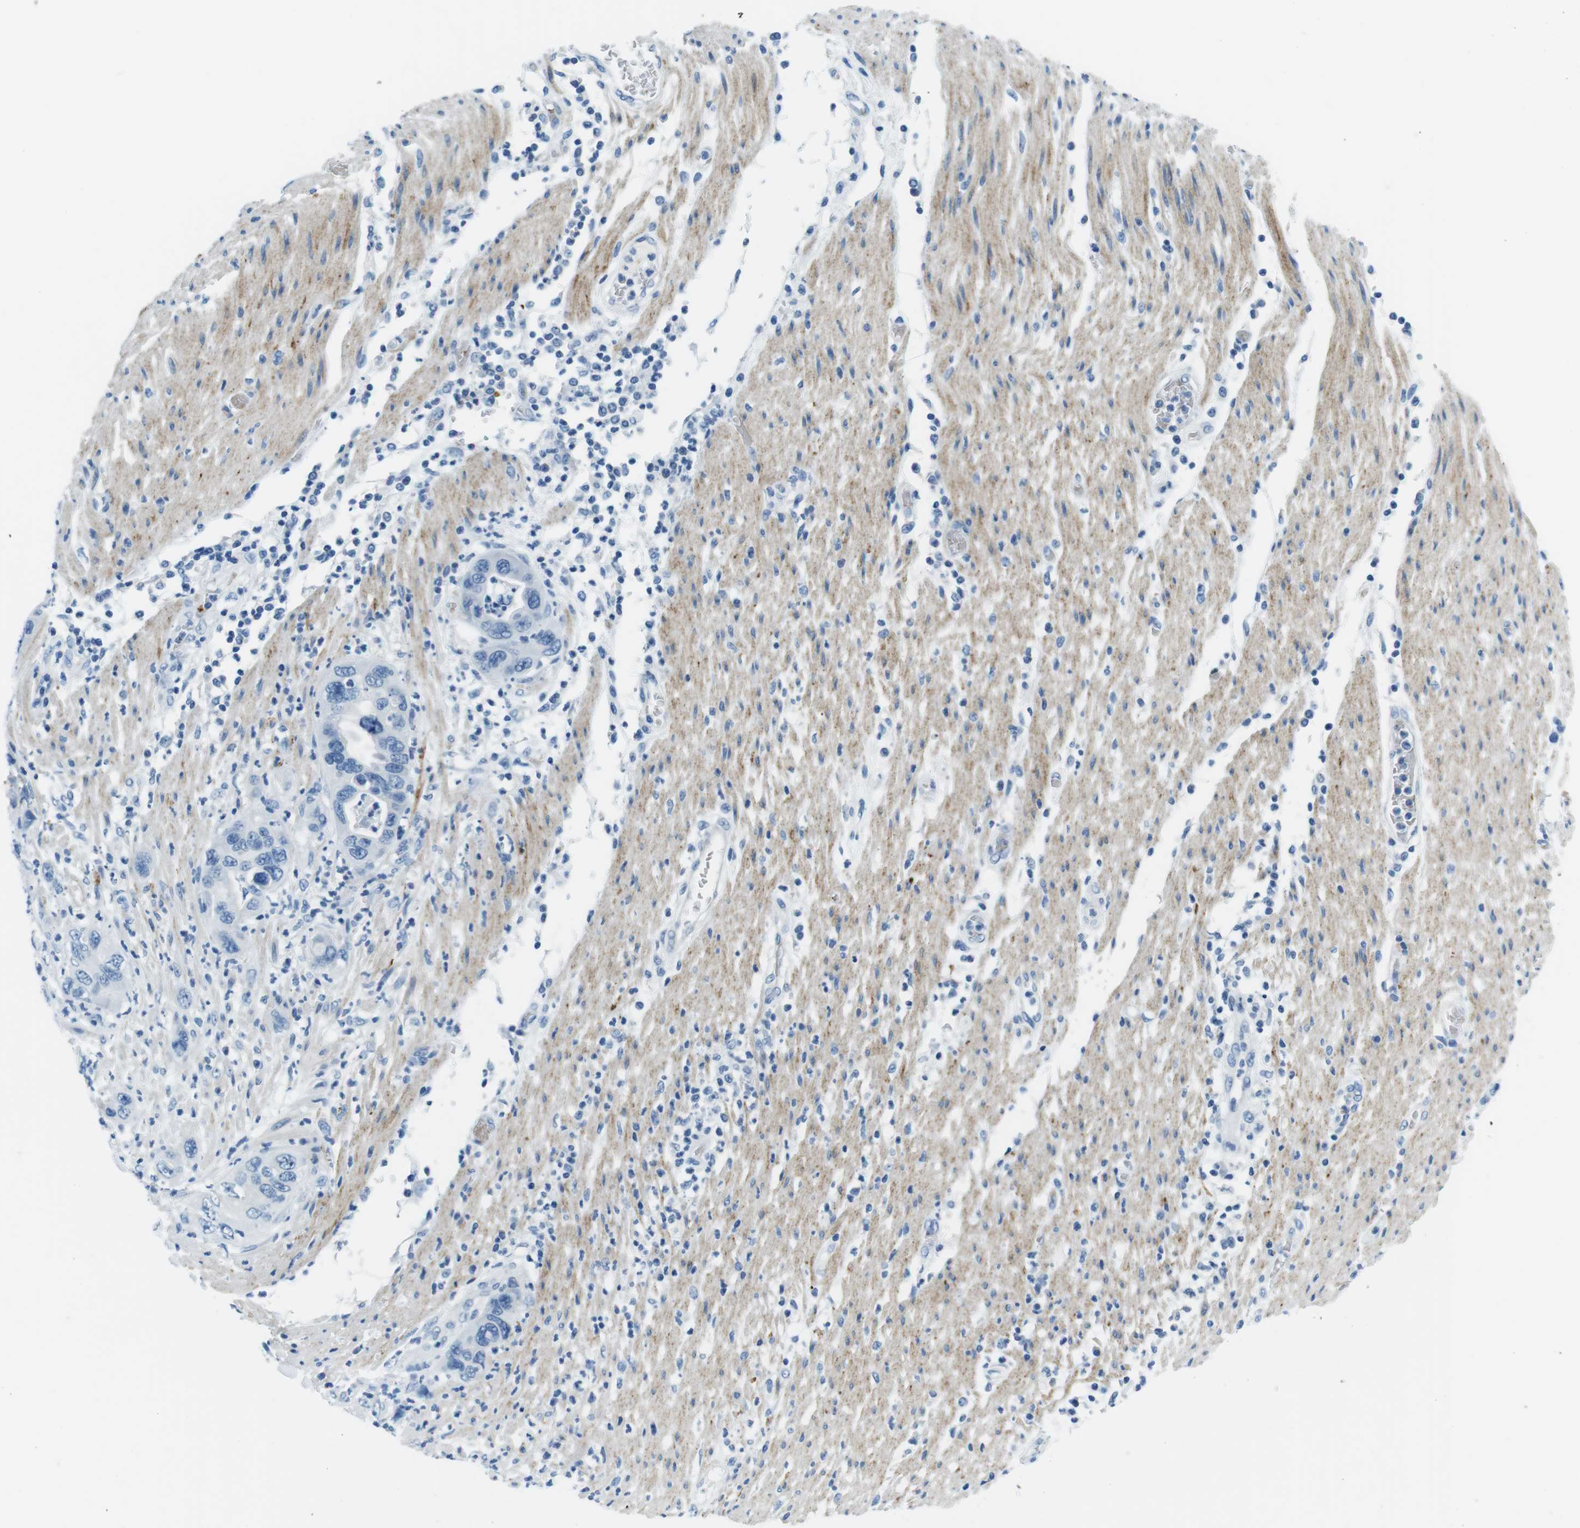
{"staining": {"intensity": "negative", "quantity": "none", "location": "none"}, "tissue": "pancreatic cancer", "cell_type": "Tumor cells", "image_type": "cancer", "snomed": [{"axis": "morphology", "description": "Adenocarcinoma, NOS"}, {"axis": "topography", "description": "Pancreas"}], "caption": "IHC of human adenocarcinoma (pancreatic) displays no staining in tumor cells.", "gene": "TFAP2C", "patient": {"sex": "female", "age": 71}}